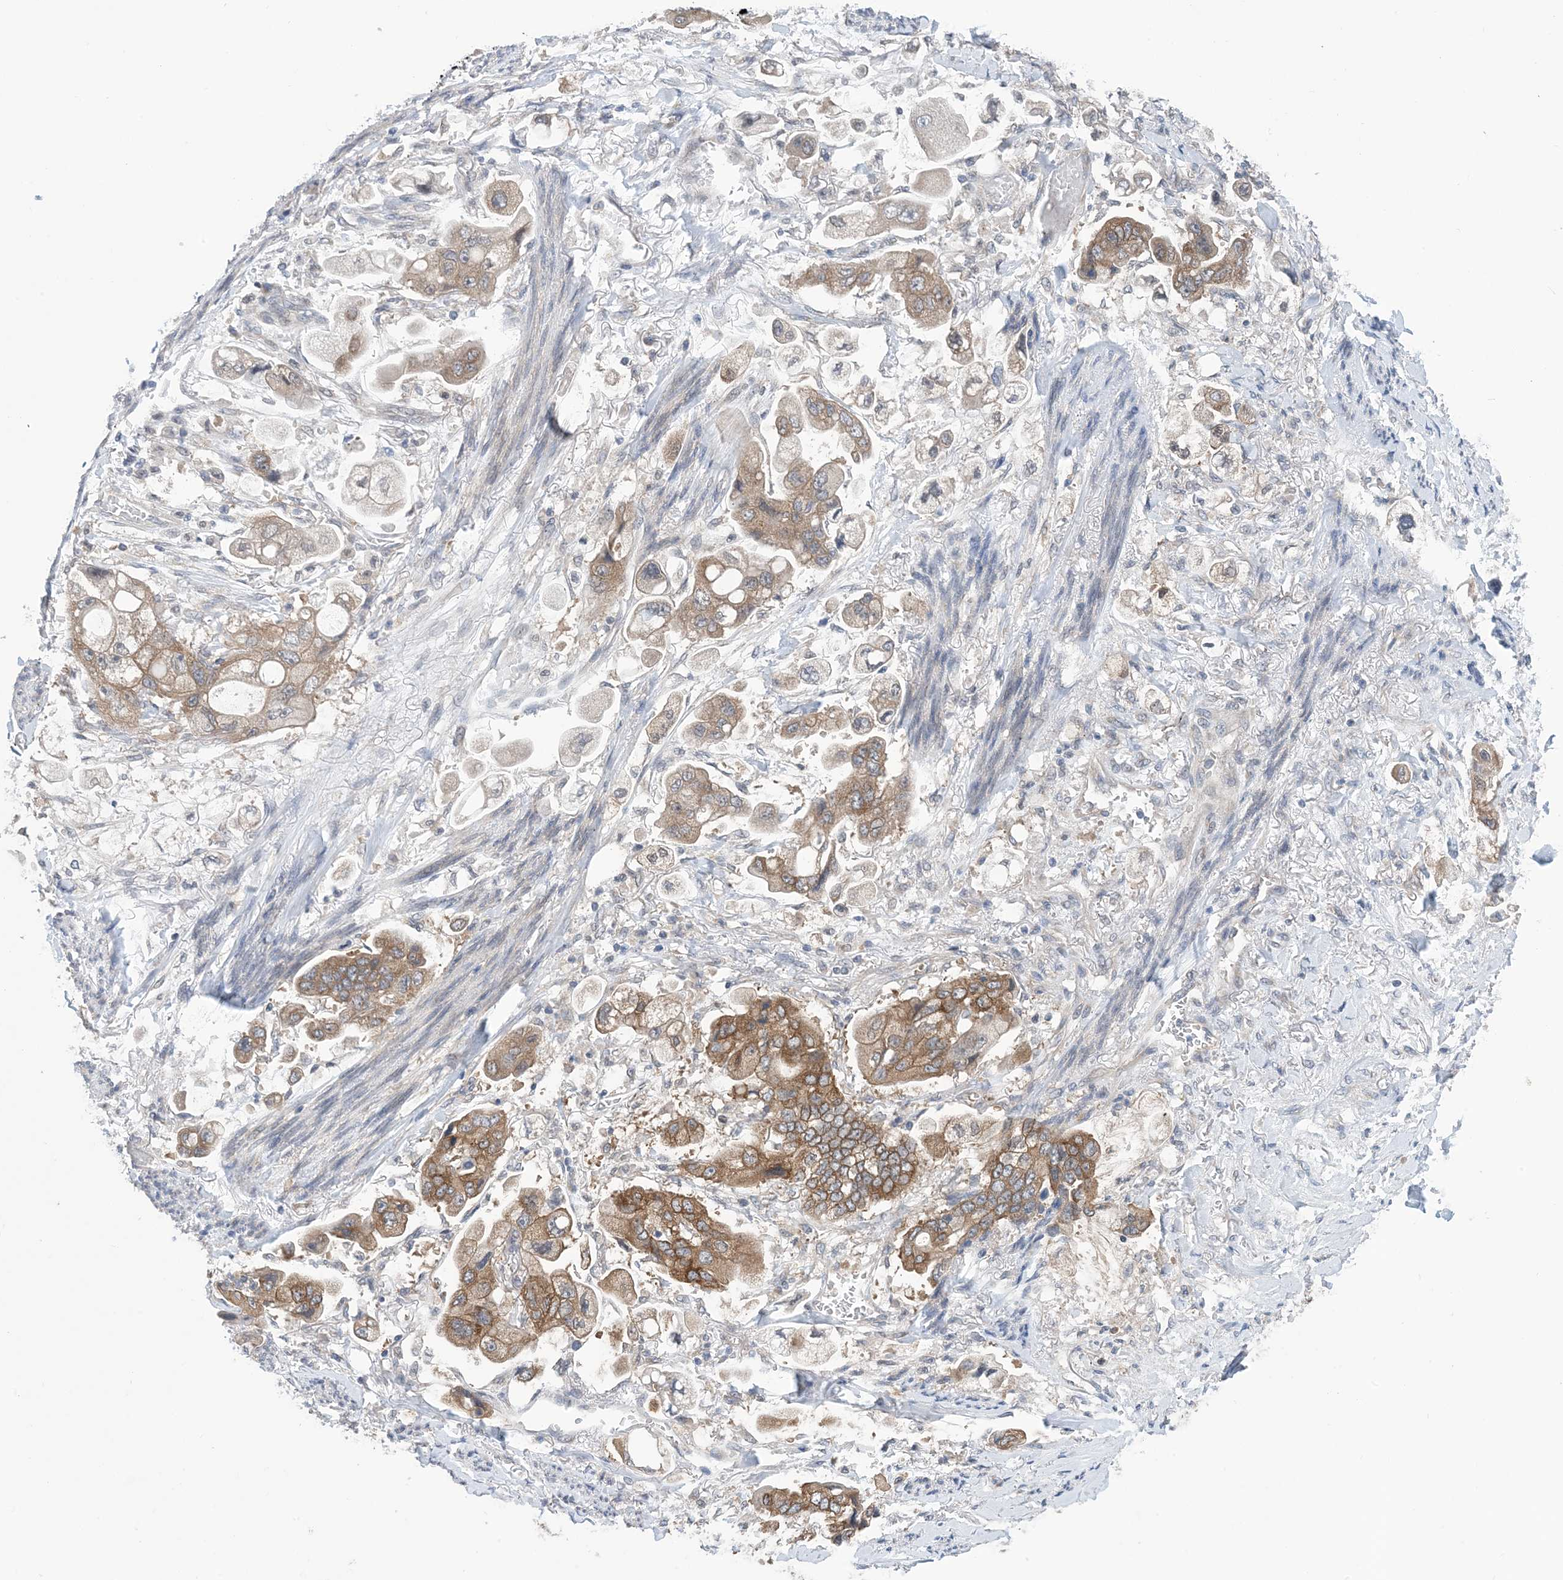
{"staining": {"intensity": "moderate", "quantity": ">75%", "location": "cytoplasmic/membranous"}, "tissue": "stomach cancer", "cell_type": "Tumor cells", "image_type": "cancer", "snomed": [{"axis": "morphology", "description": "Adenocarcinoma, NOS"}, {"axis": "topography", "description": "Stomach"}], "caption": "High-magnification brightfield microscopy of stomach adenocarcinoma stained with DAB (brown) and counterstained with hematoxylin (blue). tumor cells exhibit moderate cytoplasmic/membranous positivity is appreciated in about>75% of cells. (Stains: DAB in brown, nuclei in blue, Microscopy: brightfield microscopy at high magnification).", "gene": "EHBP1", "patient": {"sex": "male", "age": 62}}